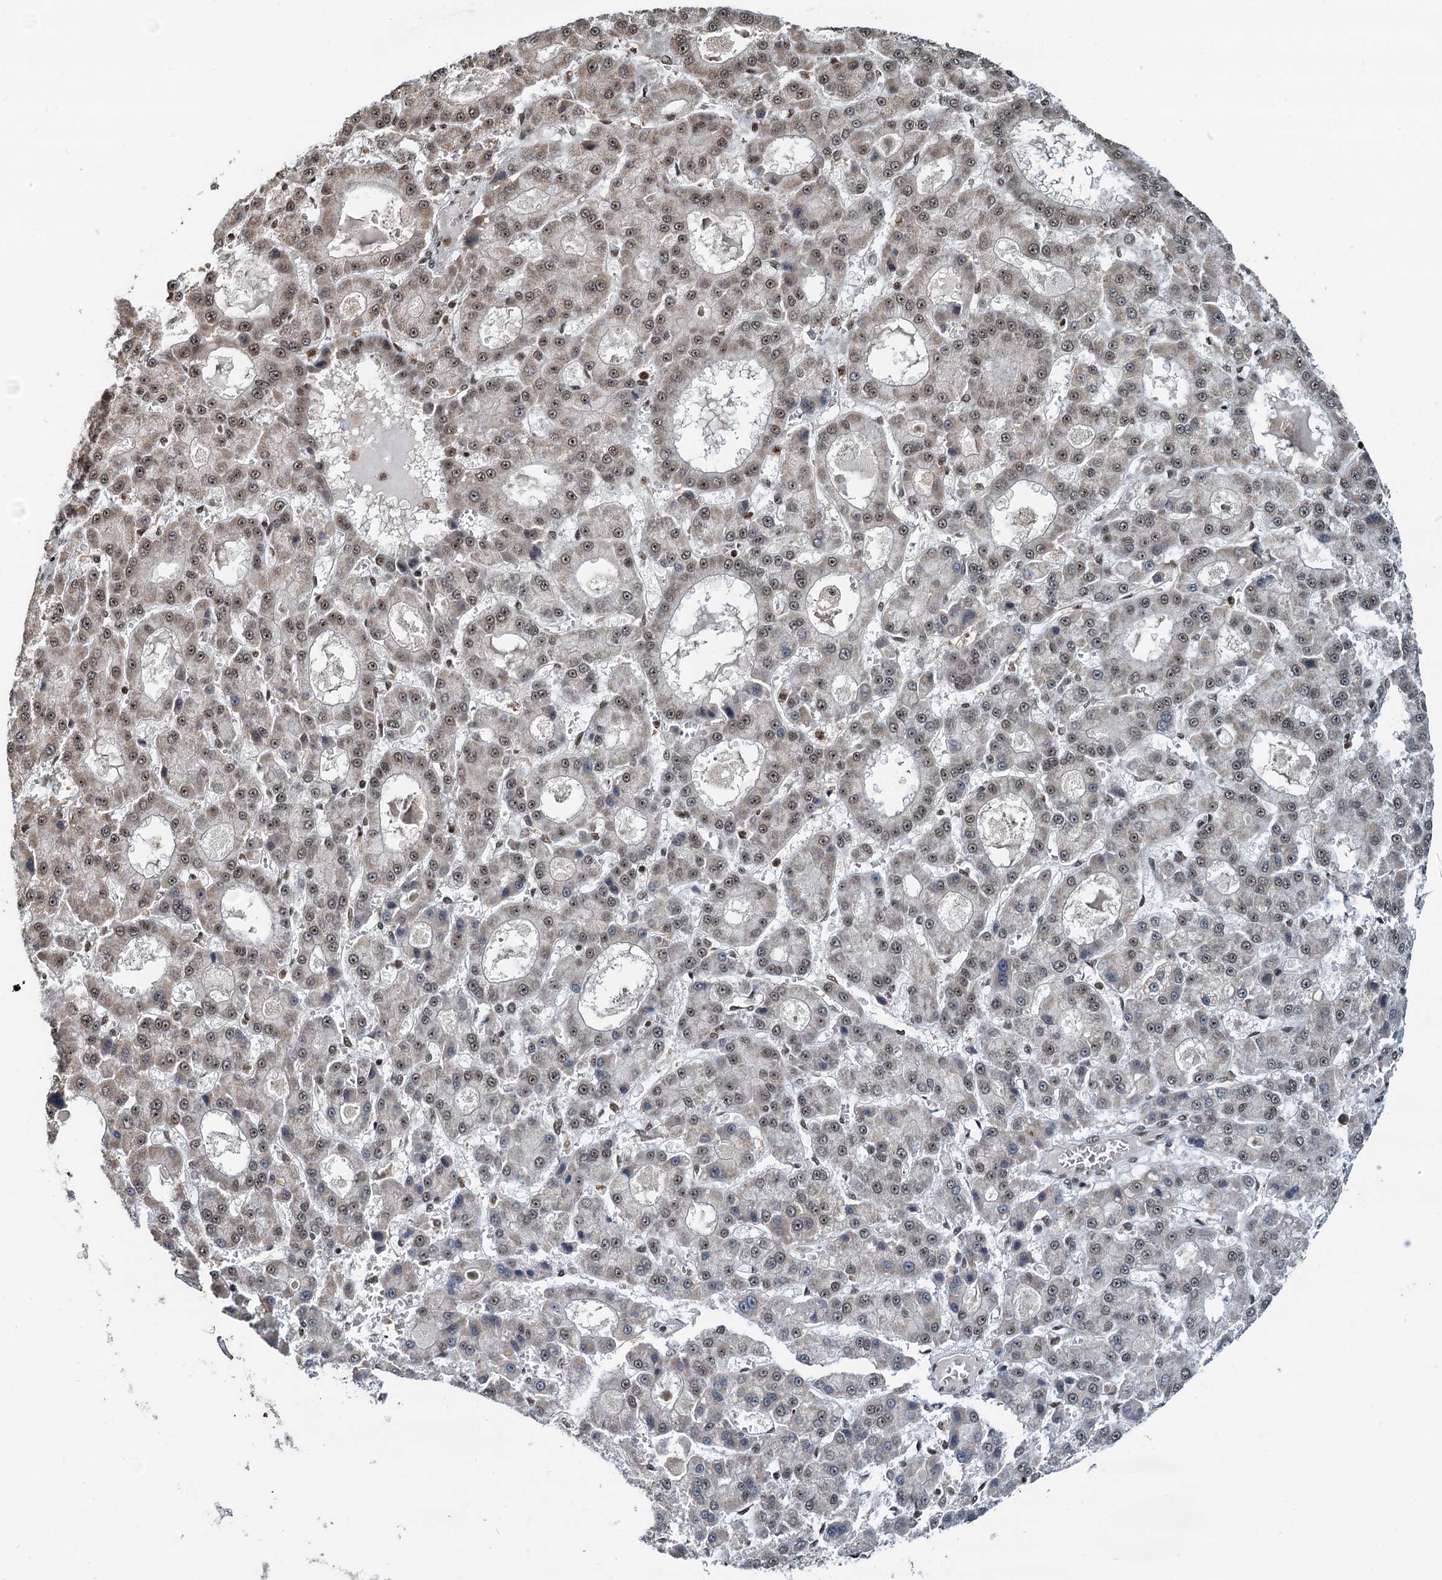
{"staining": {"intensity": "moderate", "quantity": "25%-75%", "location": "cytoplasmic/membranous,nuclear"}, "tissue": "liver cancer", "cell_type": "Tumor cells", "image_type": "cancer", "snomed": [{"axis": "morphology", "description": "Carcinoma, Hepatocellular, NOS"}, {"axis": "topography", "description": "Liver"}], "caption": "An immunohistochemistry histopathology image of tumor tissue is shown. Protein staining in brown shows moderate cytoplasmic/membranous and nuclear positivity in hepatocellular carcinoma (liver) within tumor cells.", "gene": "RSRC2", "patient": {"sex": "male", "age": 70}}